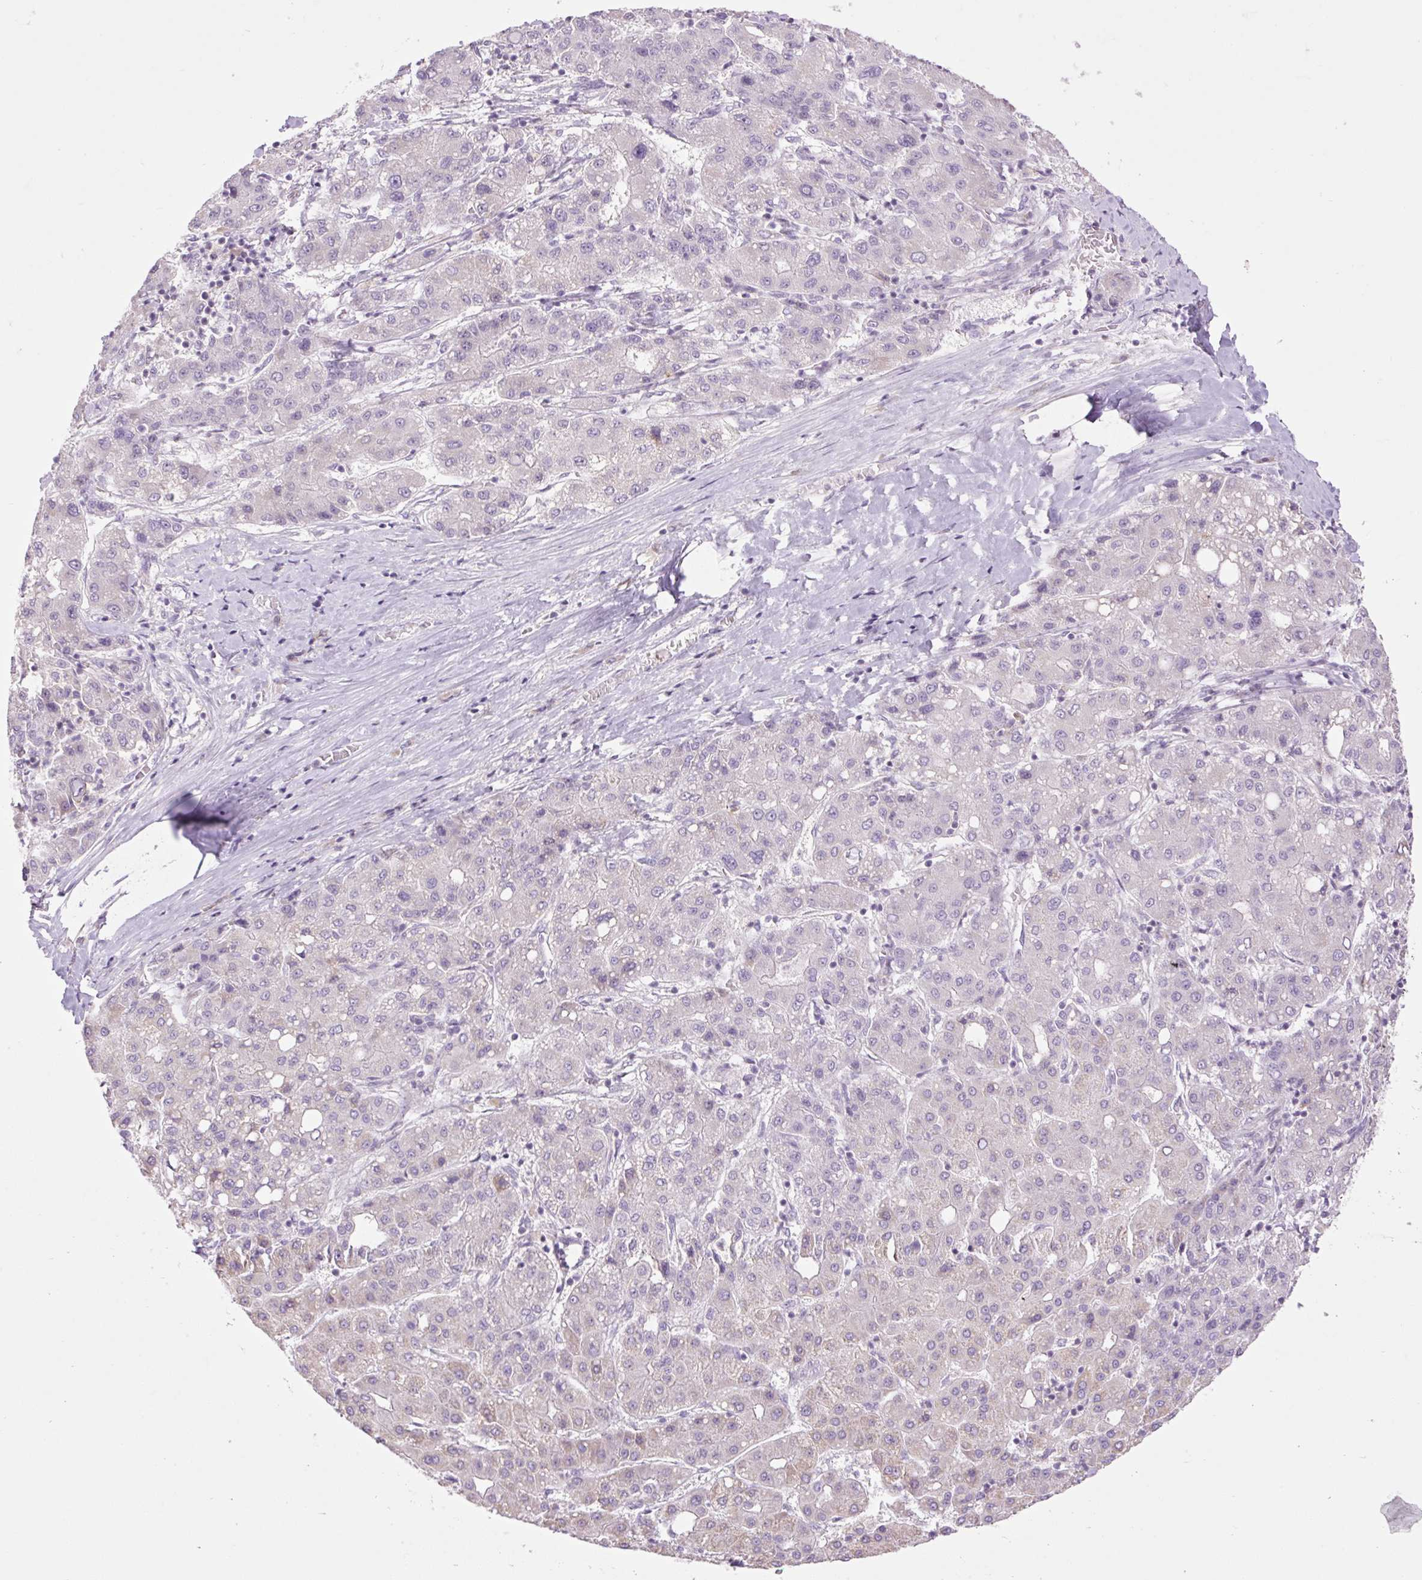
{"staining": {"intensity": "negative", "quantity": "none", "location": "none"}, "tissue": "liver cancer", "cell_type": "Tumor cells", "image_type": "cancer", "snomed": [{"axis": "morphology", "description": "Carcinoma, Hepatocellular, NOS"}, {"axis": "topography", "description": "Liver"}], "caption": "This is an immunohistochemistry (IHC) micrograph of human liver cancer. There is no expression in tumor cells.", "gene": "GRID2", "patient": {"sex": "male", "age": 65}}